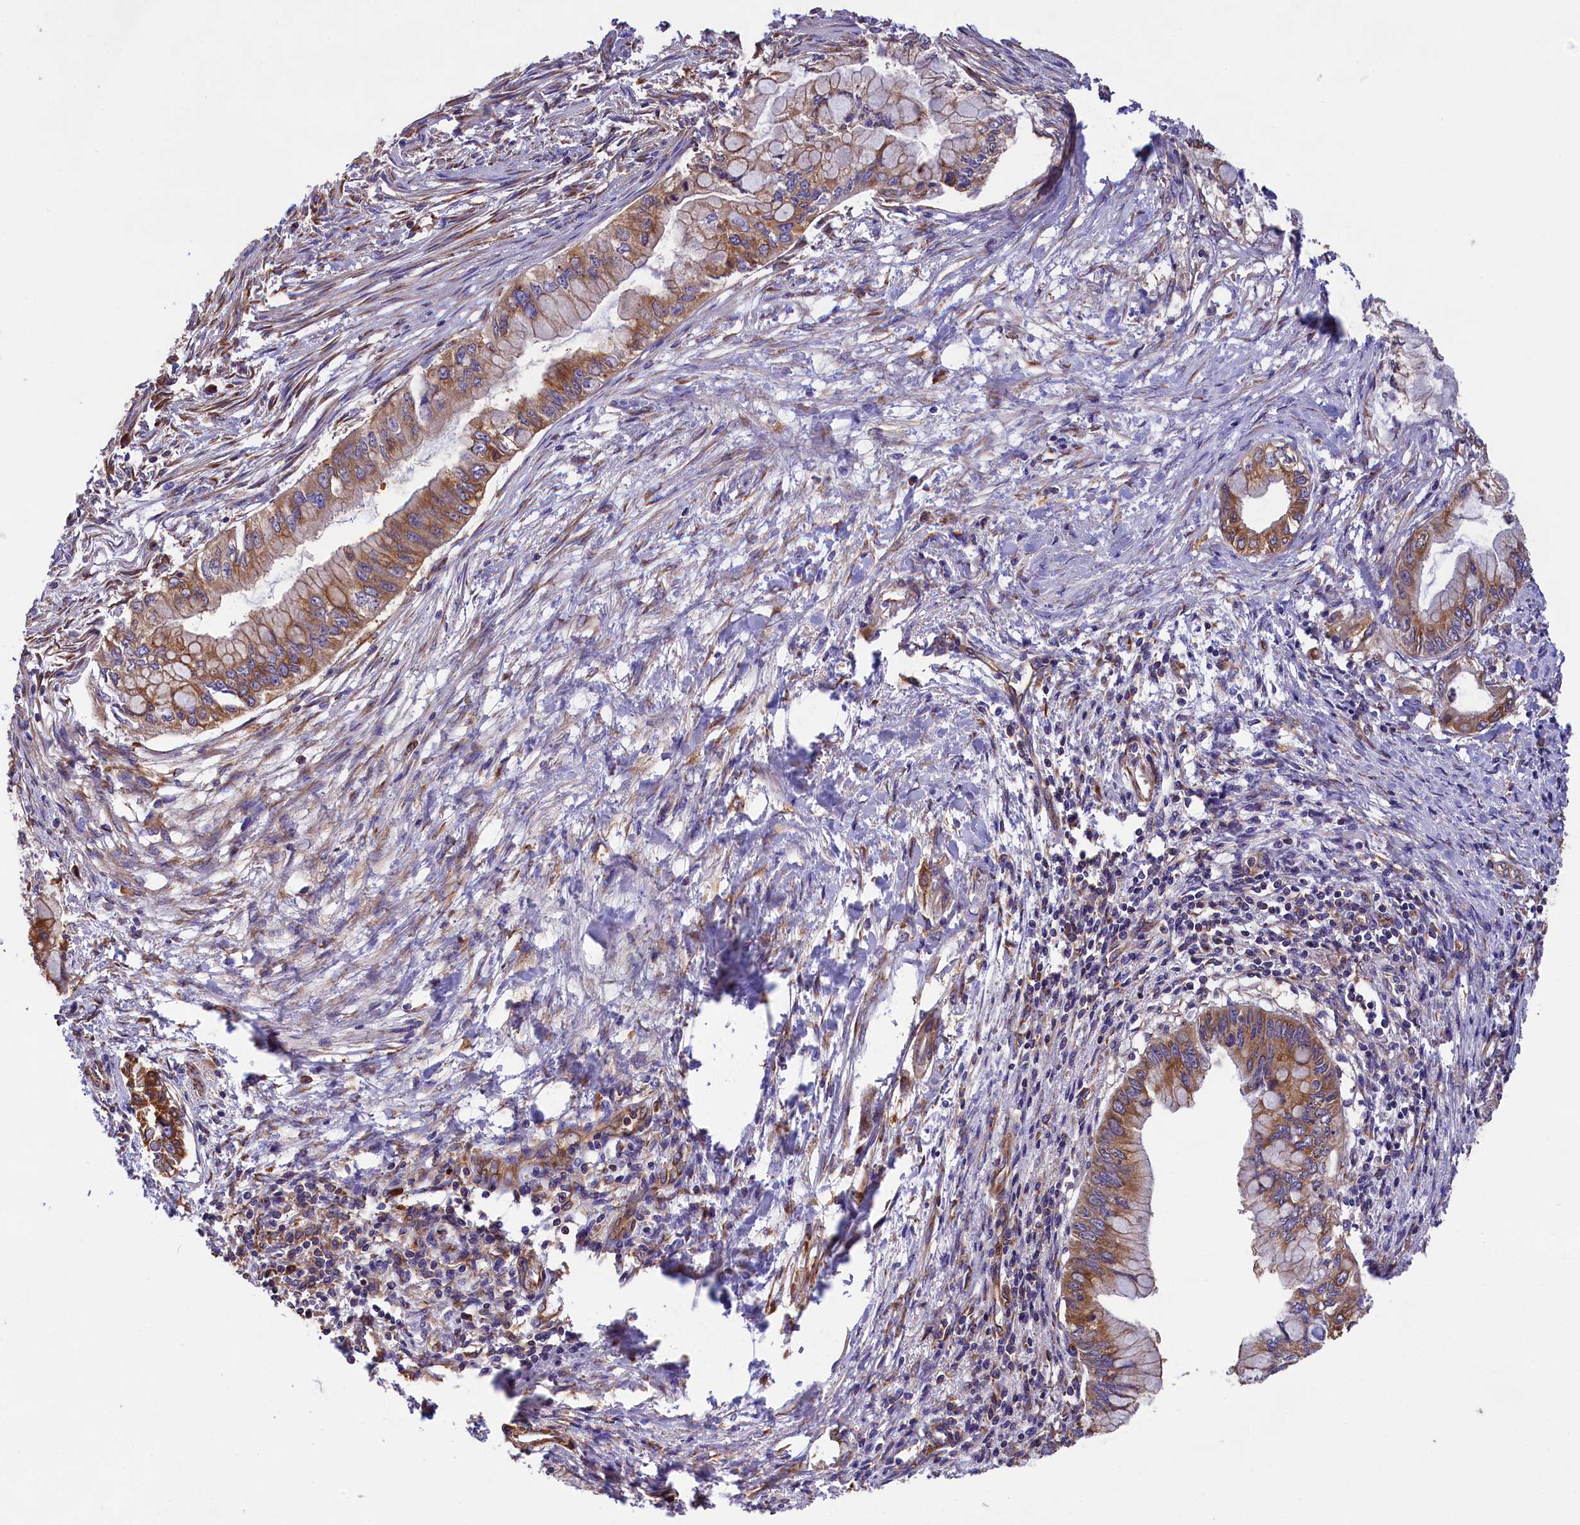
{"staining": {"intensity": "moderate", "quantity": ">75%", "location": "cytoplasmic/membranous"}, "tissue": "pancreatic cancer", "cell_type": "Tumor cells", "image_type": "cancer", "snomed": [{"axis": "morphology", "description": "Adenocarcinoma, NOS"}, {"axis": "topography", "description": "Pancreas"}], "caption": "Pancreatic cancer (adenocarcinoma) stained with a brown dye demonstrates moderate cytoplasmic/membranous positive staining in about >75% of tumor cells.", "gene": "GYS1", "patient": {"sex": "male", "age": 48}}